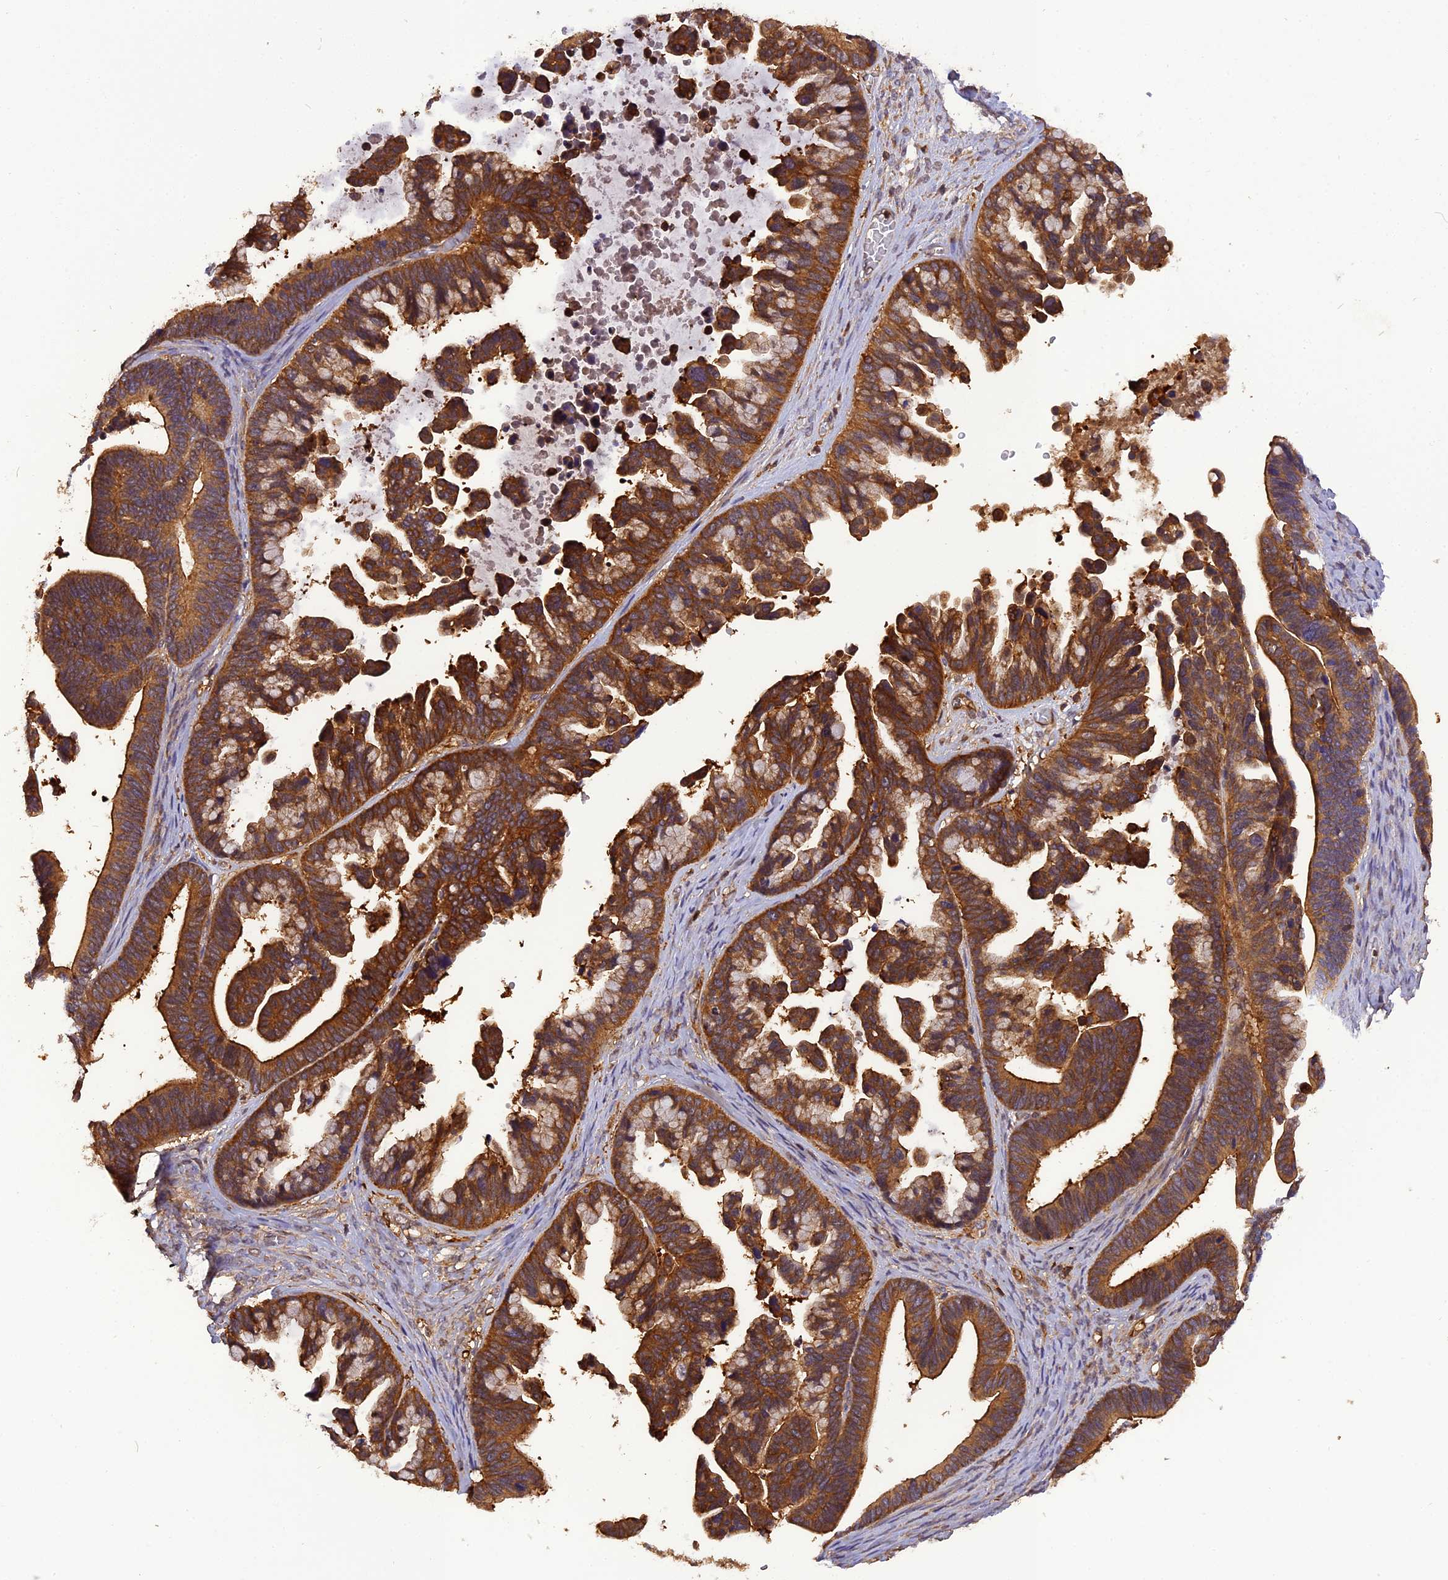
{"staining": {"intensity": "strong", "quantity": ">75%", "location": "cytoplasmic/membranous"}, "tissue": "ovarian cancer", "cell_type": "Tumor cells", "image_type": "cancer", "snomed": [{"axis": "morphology", "description": "Cystadenocarcinoma, serous, NOS"}, {"axis": "topography", "description": "Ovary"}], "caption": "Tumor cells display strong cytoplasmic/membranous positivity in about >75% of cells in serous cystadenocarcinoma (ovarian).", "gene": "STOML1", "patient": {"sex": "female", "age": 56}}